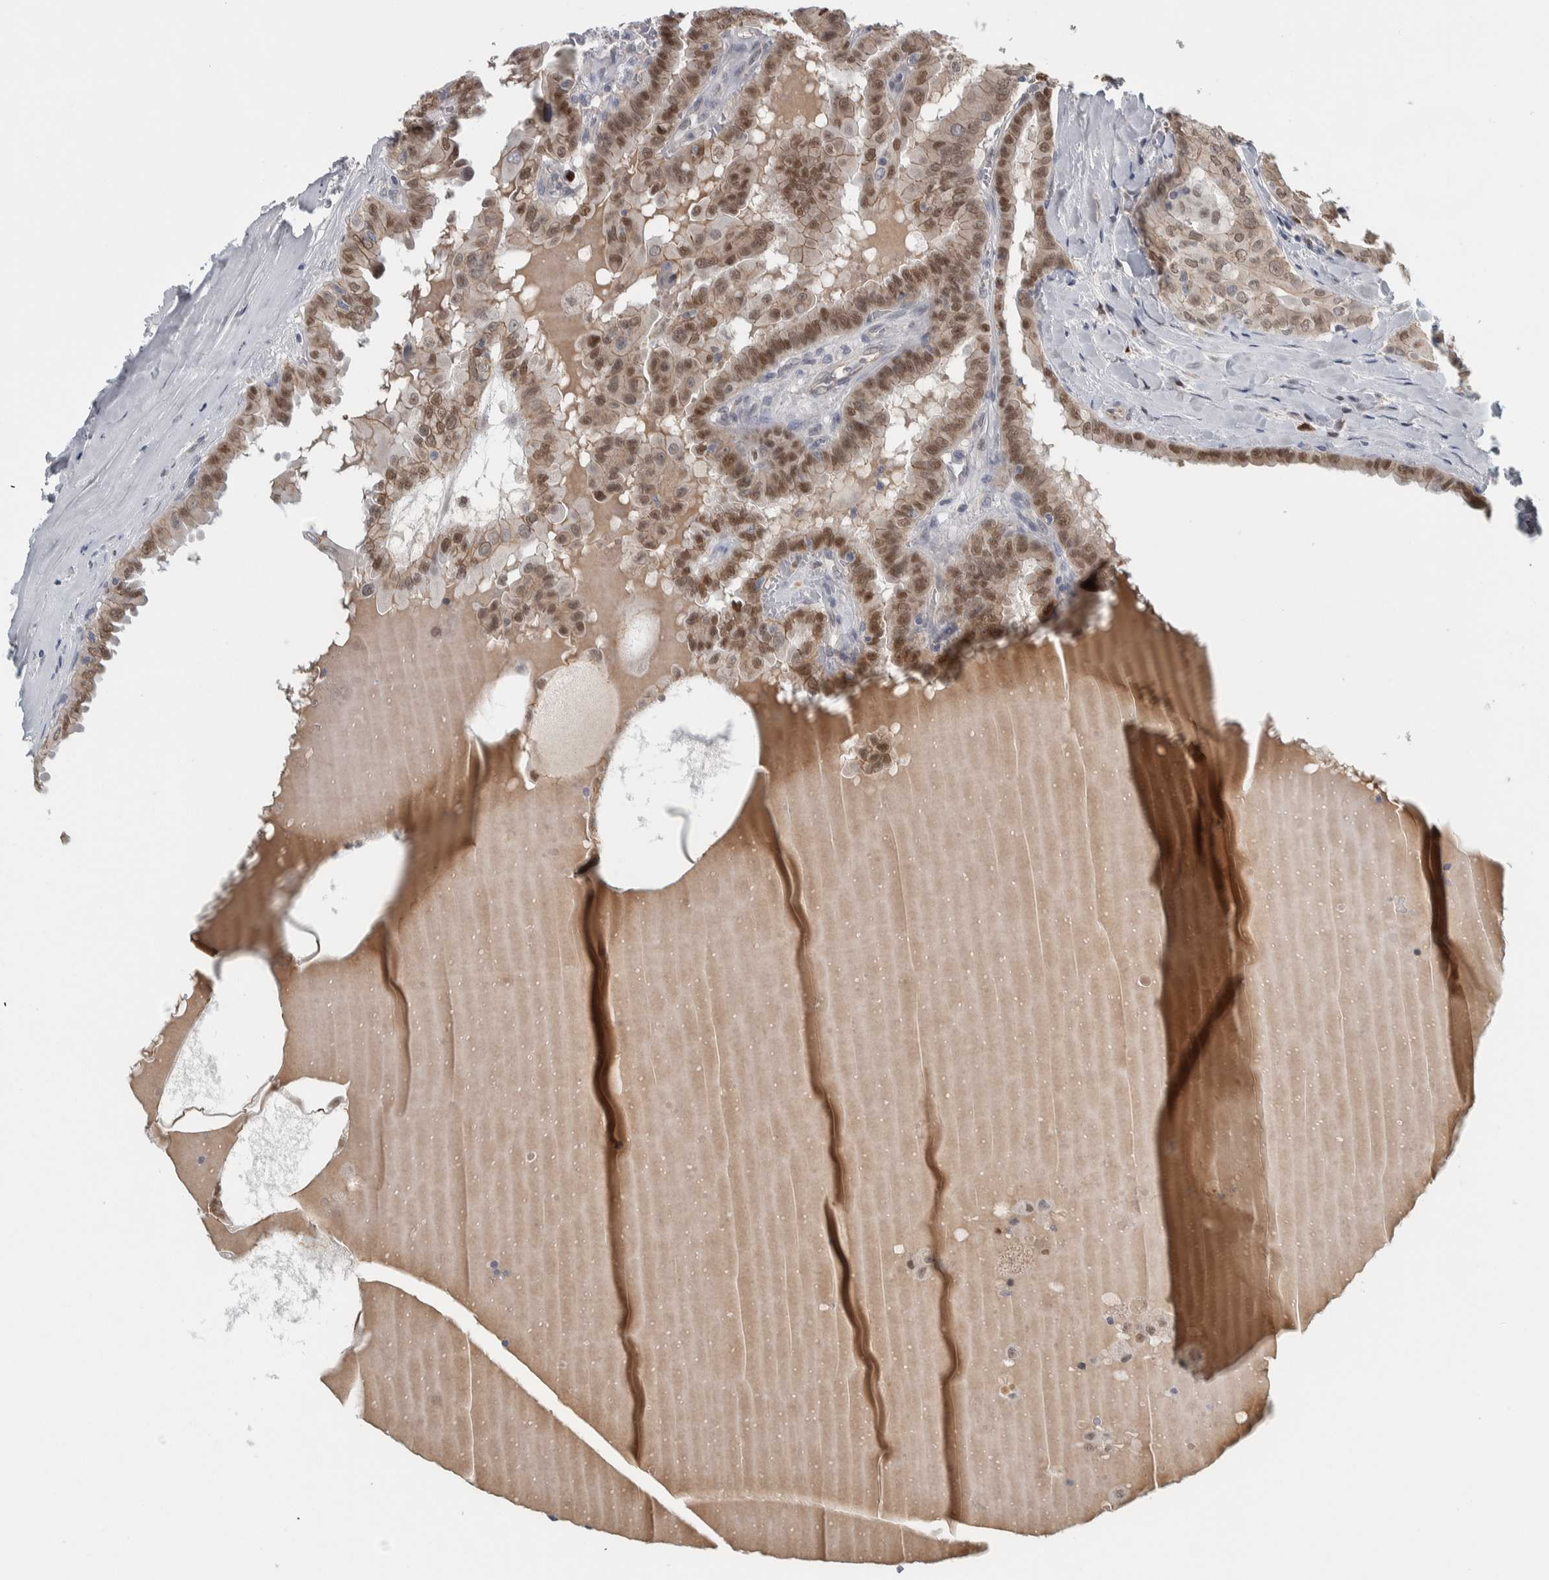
{"staining": {"intensity": "moderate", "quantity": ">75%", "location": "cytoplasmic/membranous,nuclear"}, "tissue": "thyroid cancer", "cell_type": "Tumor cells", "image_type": "cancer", "snomed": [{"axis": "morphology", "description": "Papillary adenocarcinoma, NOS"}, {"axis": "topography", "description": "Thyroid gland"}], "caption": "This image shows IHC staining of papillary adenocarcinoma (thyroid), with medium moderate cytoplasmic/membranous and nuclear expression in about >75% of tumor cells.", "gene": "ADPRM", "patient": {"sex": "male", "age": 33}}